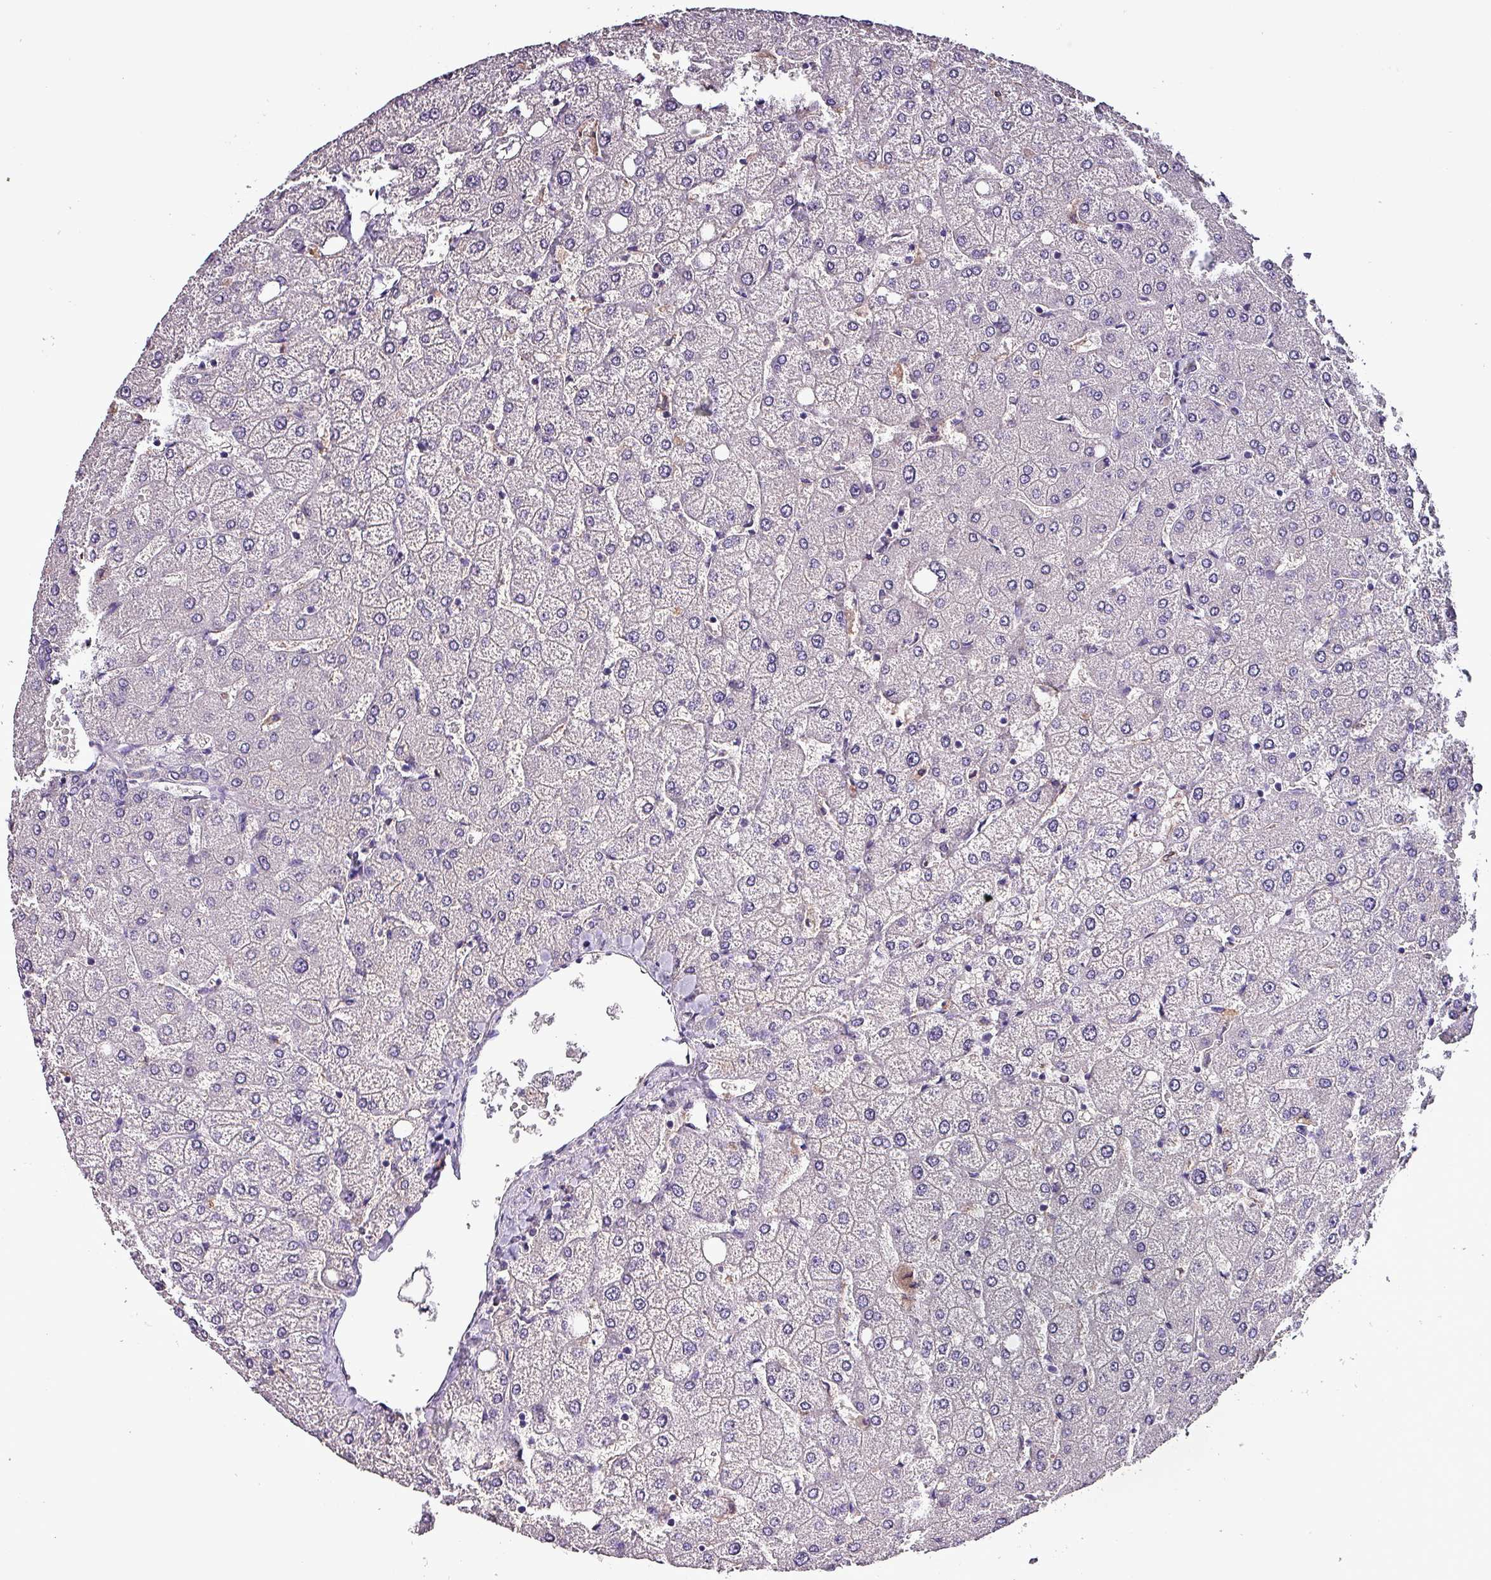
{"staining": {"intensity": "negative", "quantity": "none", "location": "none"}, "tissue": "liver", "cell_type": "Cholangiocytes", "image_type": "normal", "snomed": [{"axis": "morphology", "description": "Normal tissue, NOS"}, {"axis": "topography", "description": "Liver"}], "caption": "The photomicrograph demonstrates no significant positivity in cholangiocytes of liver. The staining is performed using DAB brown chromogen with nuclei counter-stained in using hematoxylin.", "gene": "HTRA4", "patient": {"sex": "female", "age": 54}}